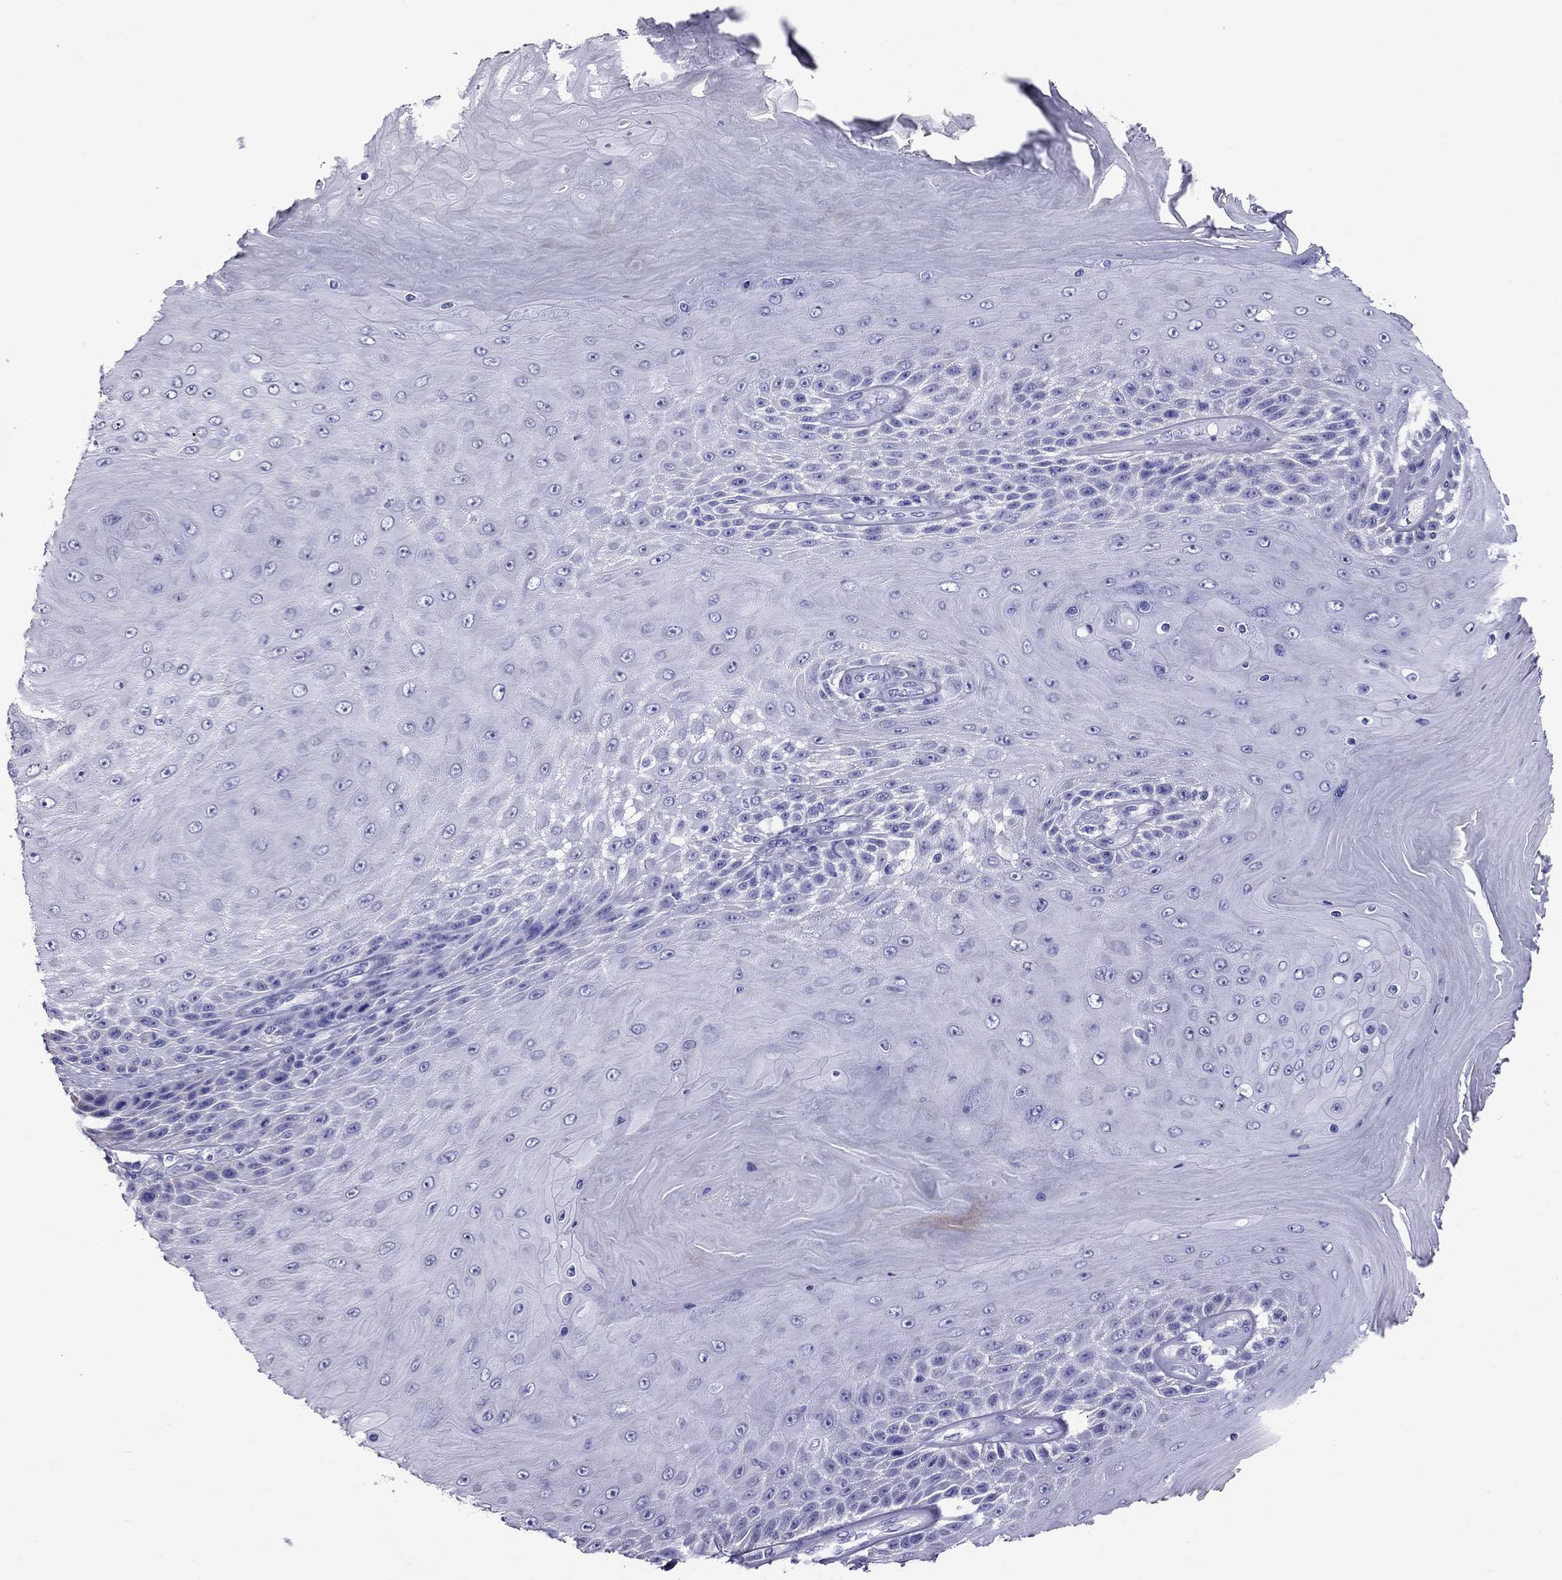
{"staining": {"intensity": "negative", "quantity": "none", "location": "none"}, "tissue": "skin cancer", "cell_type": "Tumor cells", "image_type": "cancer", "snomed": [{"axis": "morphology", "description": "Squamous cell carcinoma, NOS"}, {"axis": "topography", "description": "Skin"}], "caption": "Tumor cells show no significant expression in skin cancer (squamous cell carcinoma). The staining is performed using DAB (3,3'-diaminobenzidine) brown chromogen with nuclei counter-stained in using hematoxylin.", "gene": "TTLL13", "patient": {"sex": "male", "age": 62}}